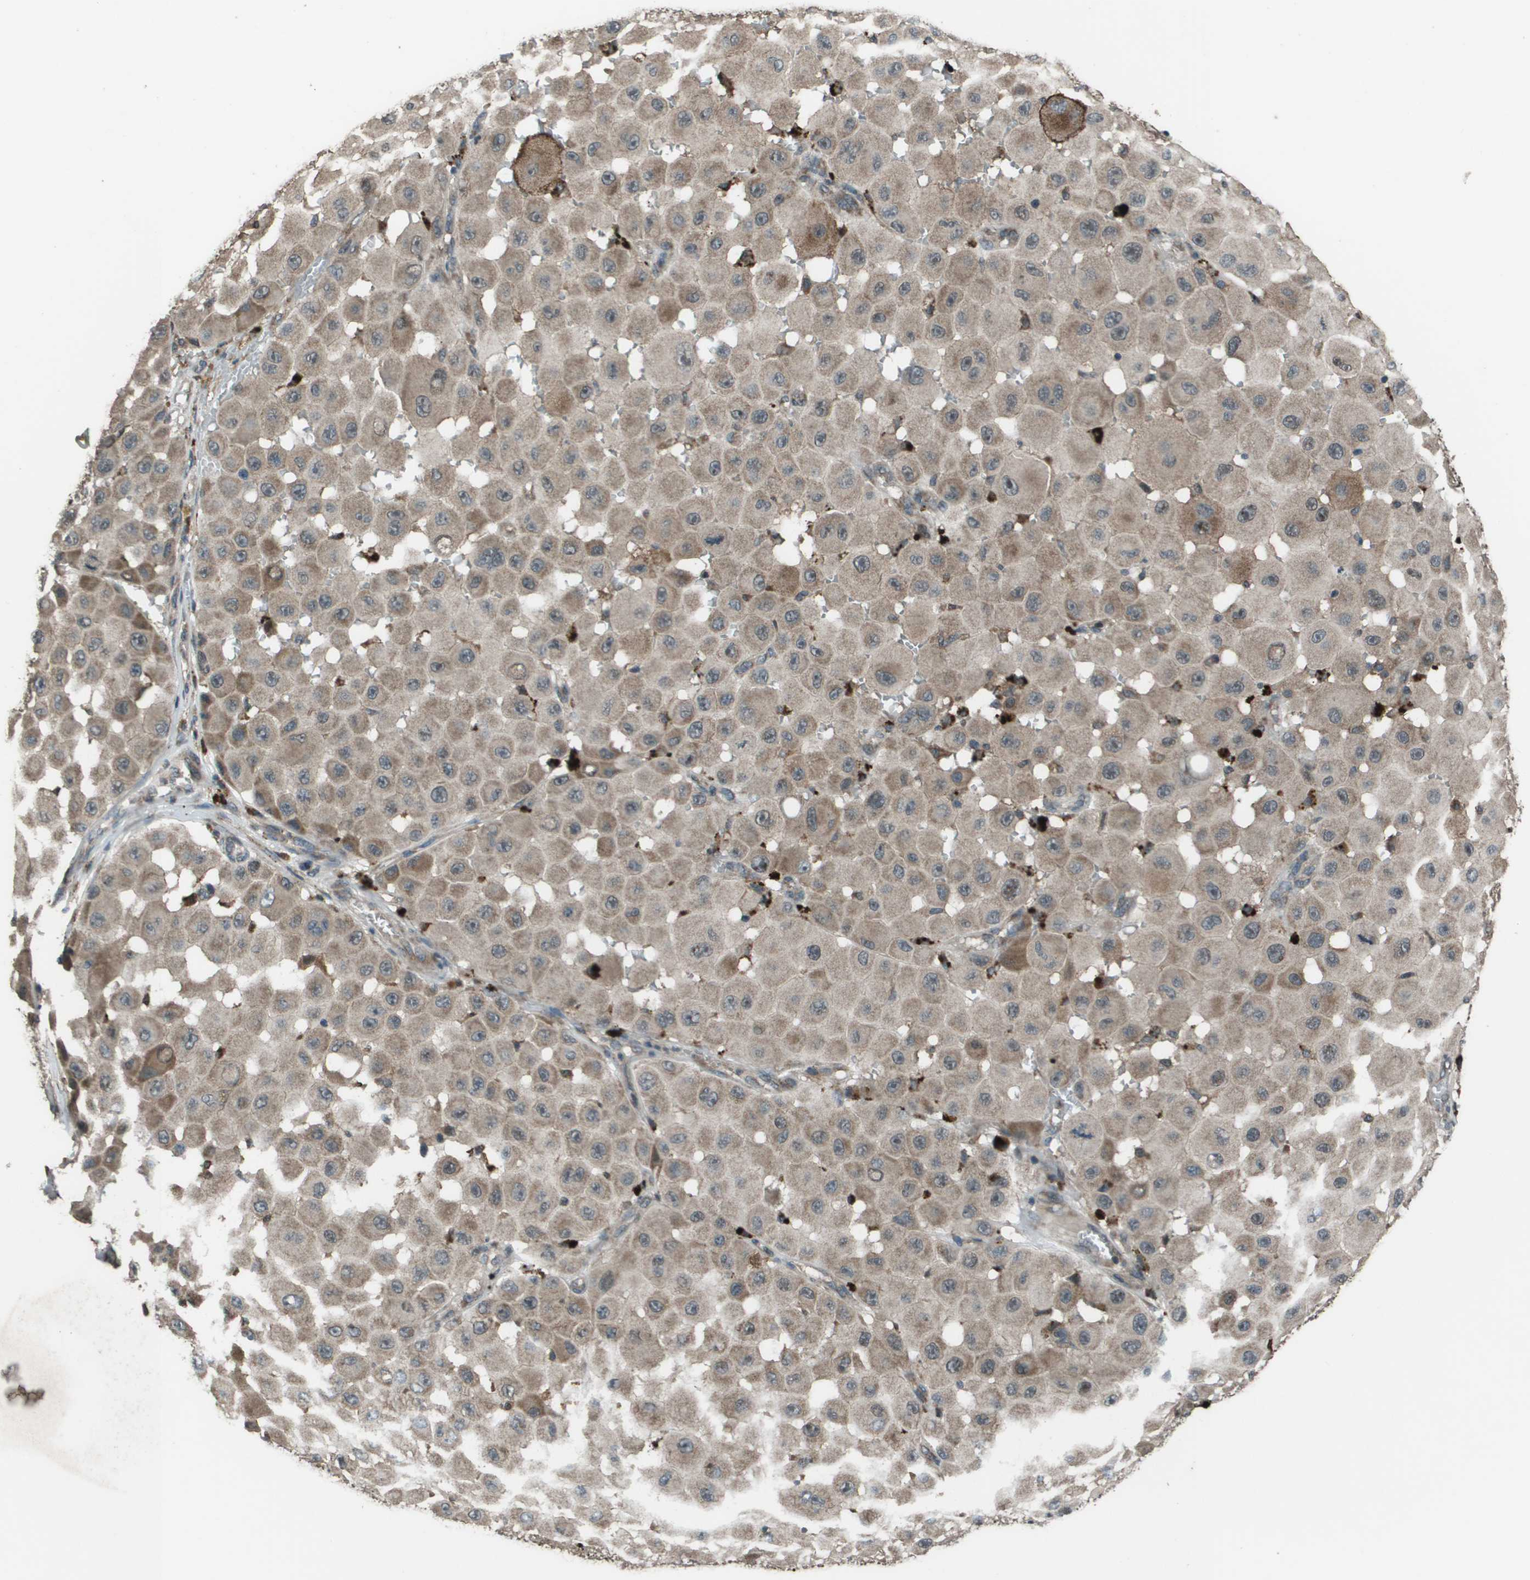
{"staining": {"intensity": "weak", "quantity": "25%-75%", "location": "cytoplasmic/membranous"}, "tissue": "melanoma", "cell_type": "Tumor cells", "image_type": "cancer", "snomed": [{"axis": "morphology", "description": "Malignant melanoma, NOS"}, {"axis": "topography", "description": "Skin"}], "caption": "Protein staining of melanoma tissue demonstrates weak cytoplasmic/membranous positivity in about 25%-75% of tumor cells.", "gene": "GOSR2", "patient": {"sex": "female", "age": 81}}